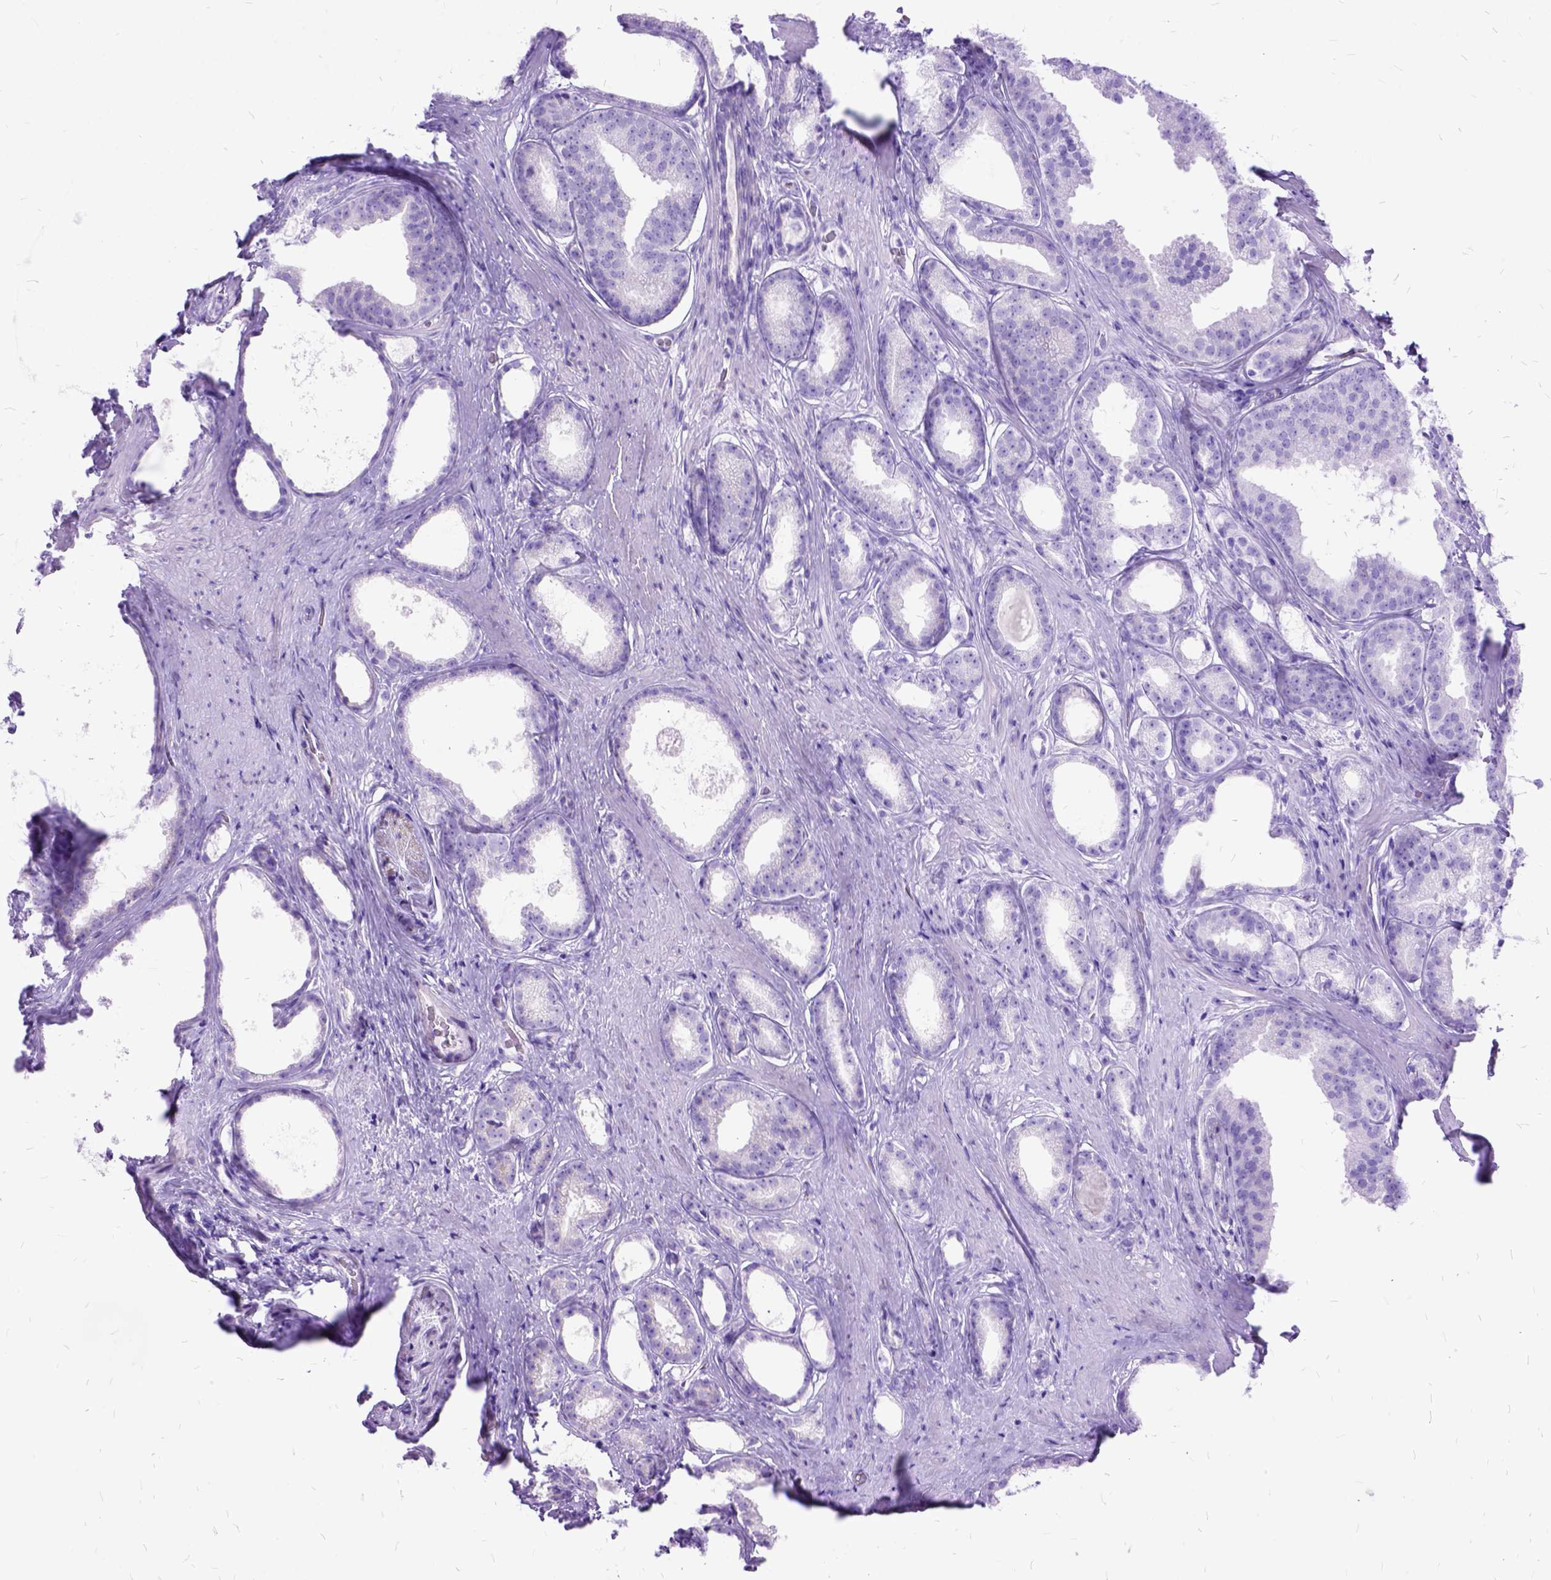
{"staining": {"intensity": "negative", "quantity": "none", "location": "none"}, "tissue": "prostate cancer", "cell_type": "Tumor cells", "image_type": "cancer", "snomed": [{"axis": "morphology", "description": "Adenocarcinoma, Low grade"}, {"axis": "topography", "description": "Prostate"}], "caption": "Photomicrograph shows no significant protein positivity in tumor cells of low-grade adenocarcinoma (prostate).", "gene": "DNAH2", "patient": {"sex": "male", "age": 65}}